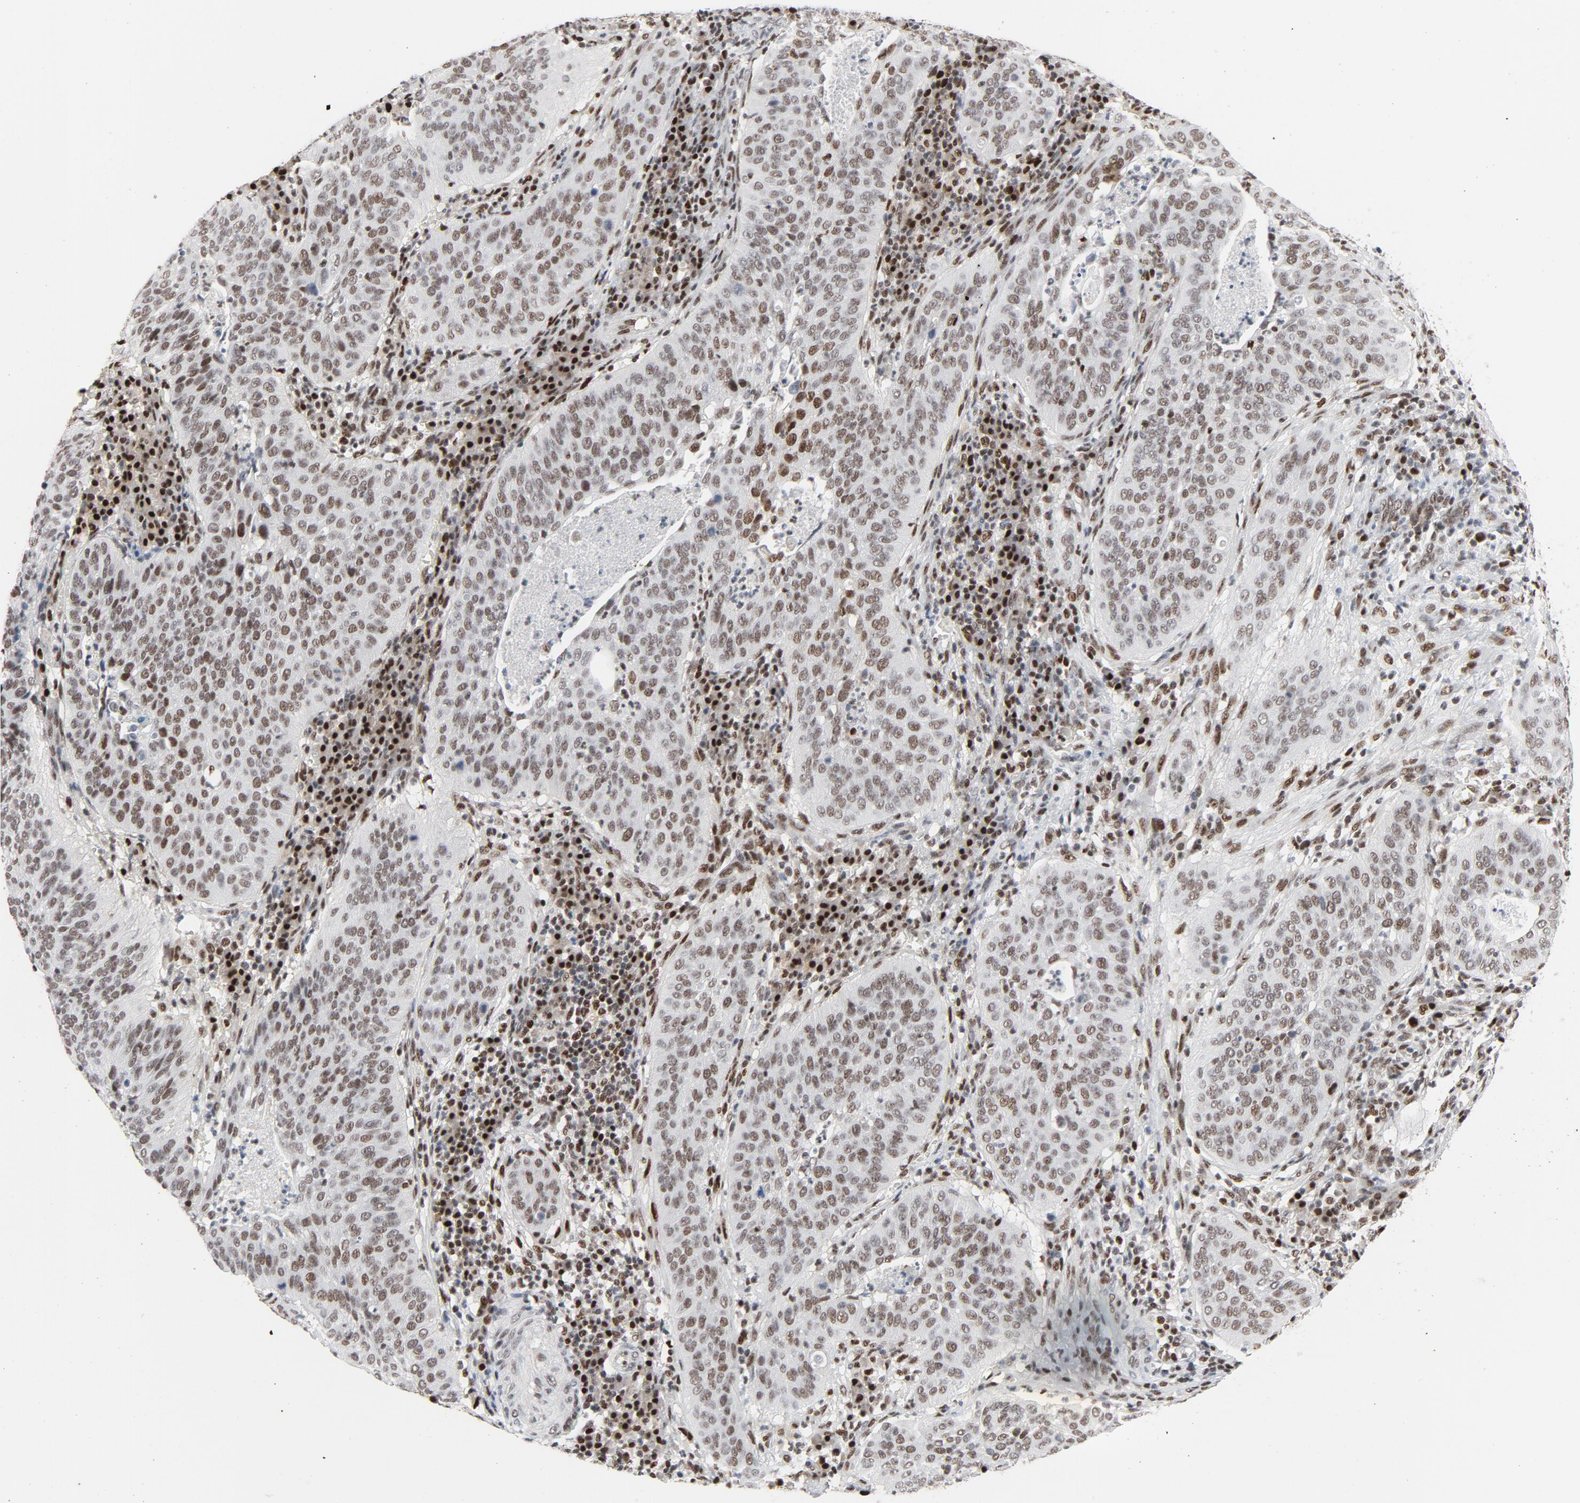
{"staining": {"intensity": "moderate", "quantity": ">75%", "location": "nuclear"}, "tissue": "cervical cancer", "cell_type": "Tumor cells", "image_type": "cancer", "snomed": [{"axis": "morphology", "description": "Squamous cell carcinoma, NOS"}, {"axis": "topography", "description": "Cervix"}], "caption": "Immunohistochemical staining of cervical squamous cell carcinoma displays medium levels of moderate nuclear protein expression in about >75% of tumor cells.", "gene": "JMJD6", "patient": {"sex": "female", "age": 39}}